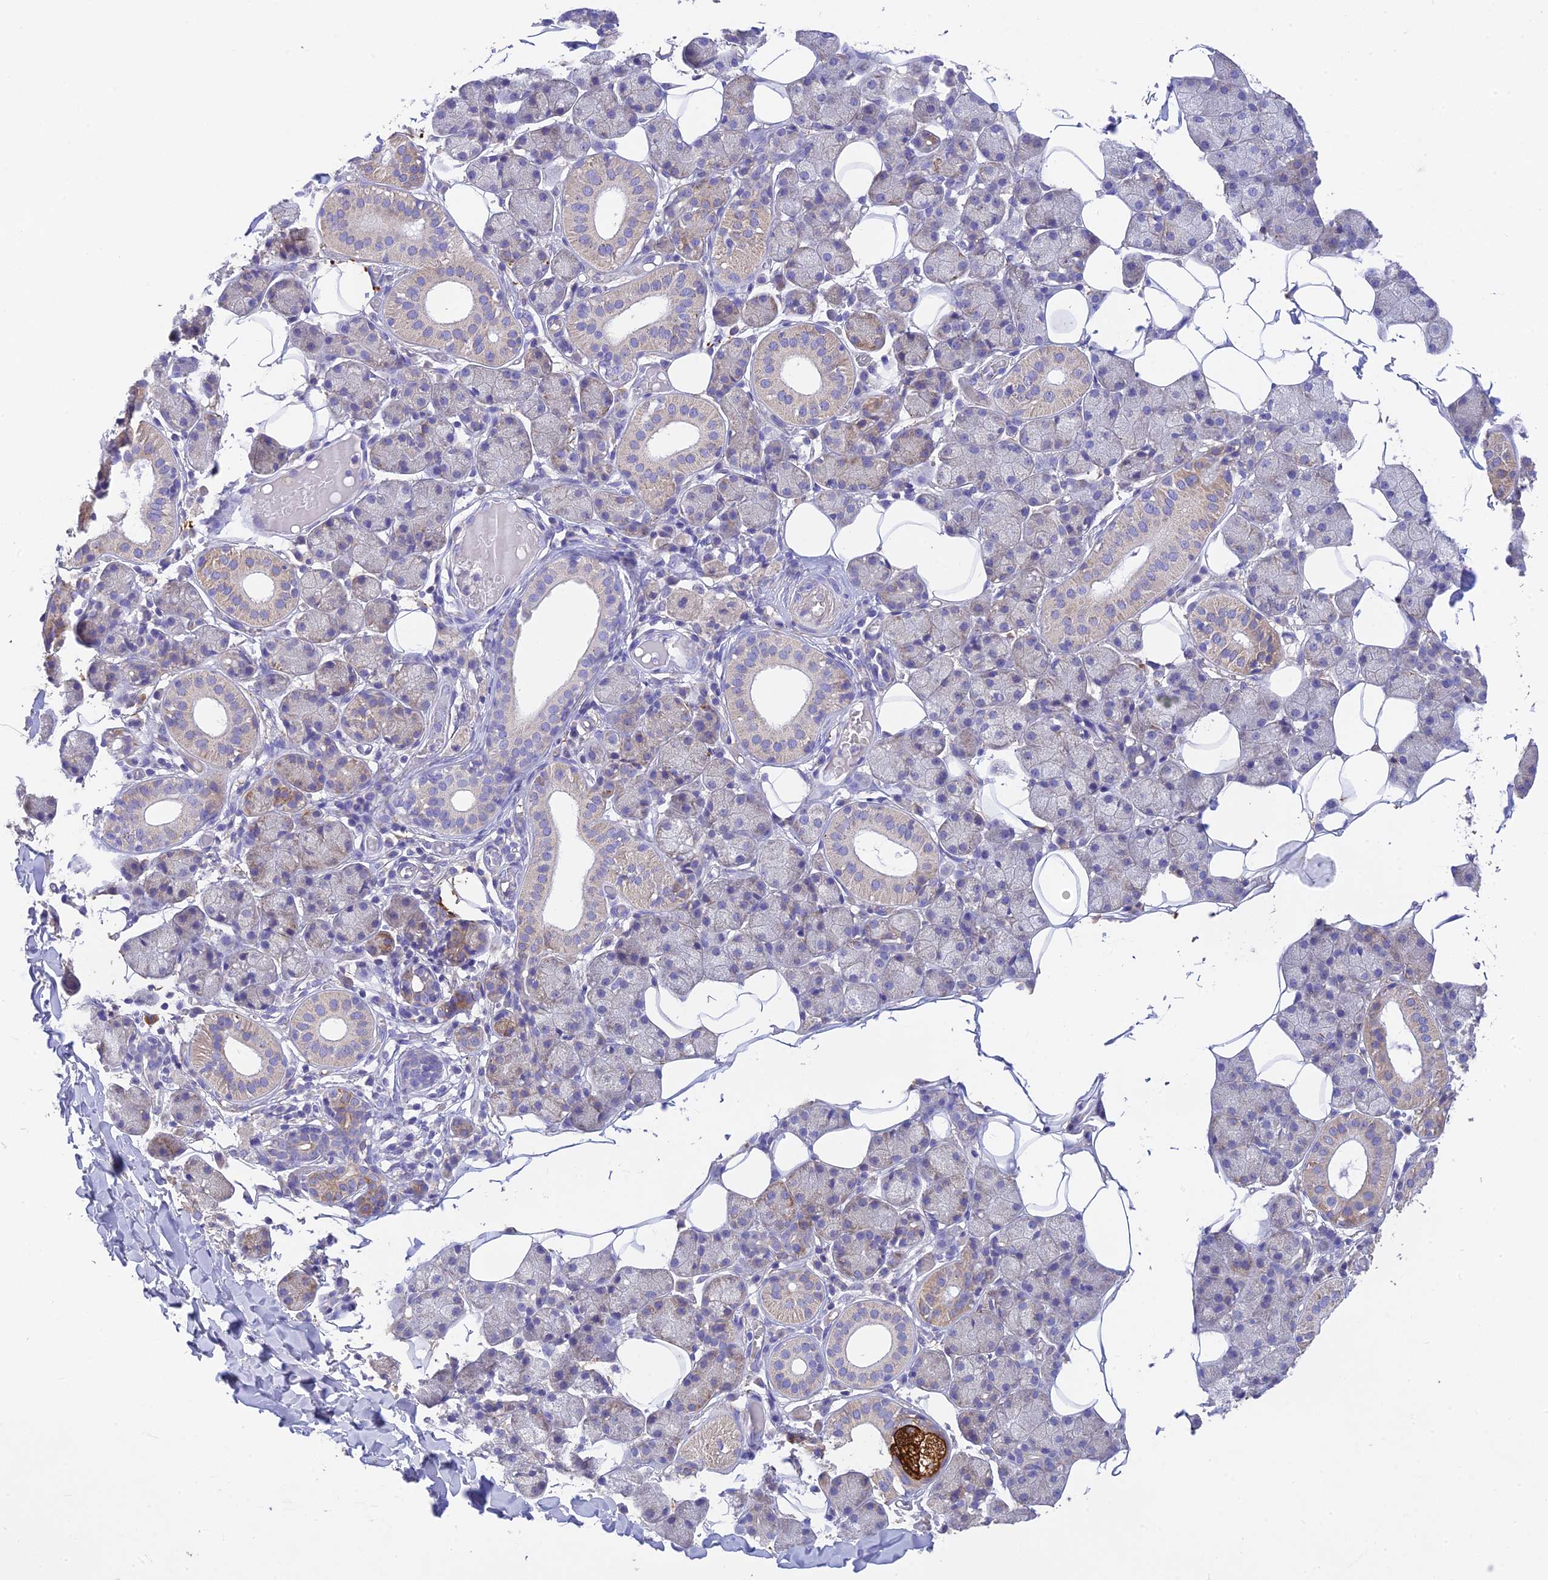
{"staining": {"intensity": "moderate", "quantity": "<25%", "location": "cytoplasmic/membranous"}, "tissue": "salivary gland", "cell_type": "Glandular cells", "image_type": "normal", "snomed": [{"axis": "morphology", "description": "Normal tissue, NOS"}, {"axis": "topography", "description": "Salivary gland"}], "caption": "Moderate cytoplasmic/membranous positivity for a protein is seen in about <25% of glandular cells of normal salivary gland using IHC.", "gene": "HSD17B2", "patient": {"sex": "female", "age": 33}}